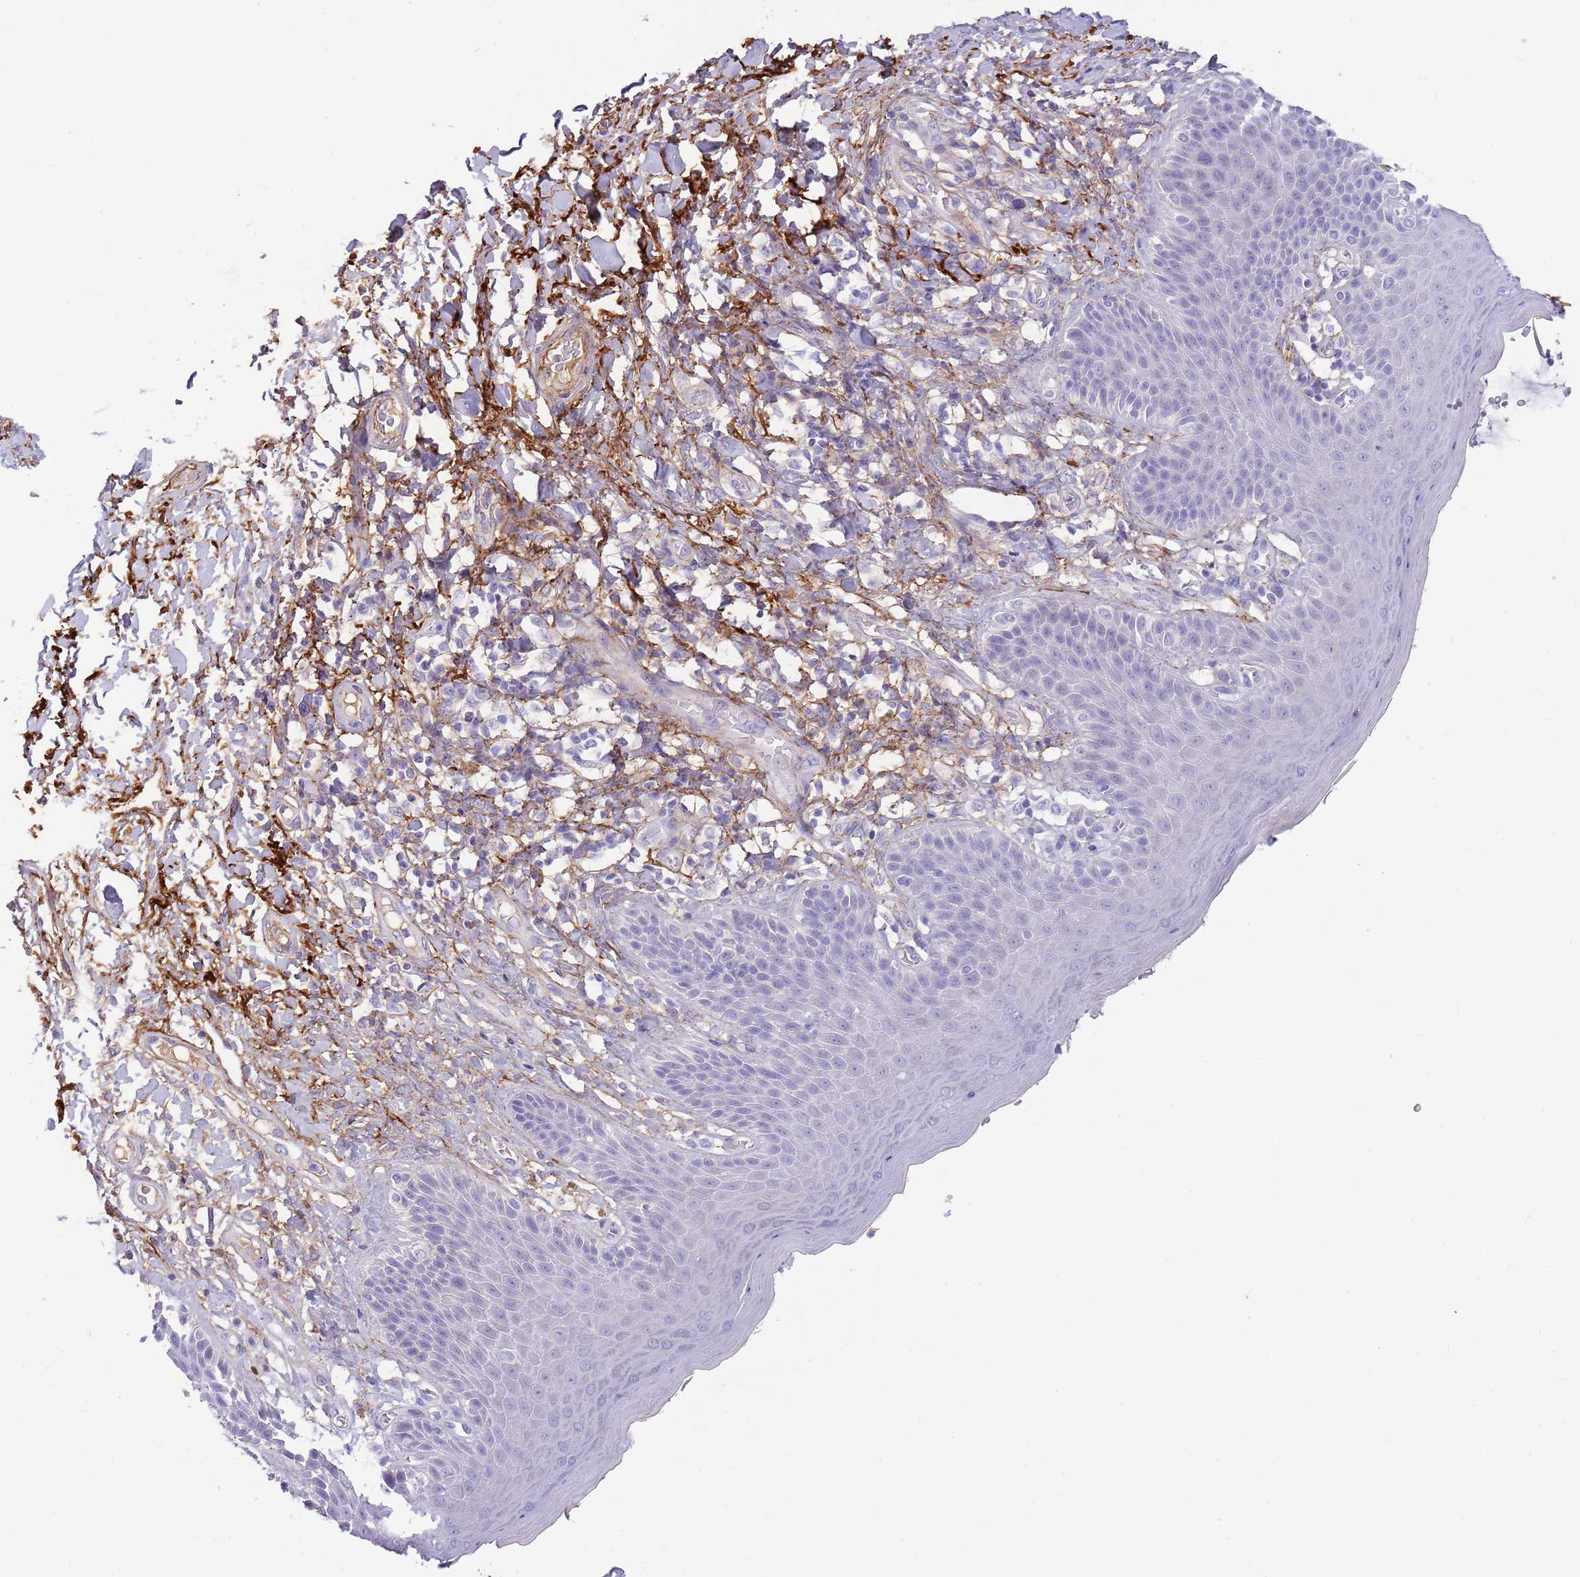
{"staining": {"intensity": "negative", "quantity": "none", "location": "none"}, "tissue": "skin", "cell_type": "Epidermal cells", "image_type": "normal", "snomed": [{"axis": "morphology", "description": "Normal tissue, NOS"}, {"axis": "topography", "description": "Anal"}], "caption": "Human skin stained for a protein using immunohistochemistry displays no positivity in epidermal cells.", "gene": "LEPROTL1", "patient": {"sex": "female", "age": 89}}